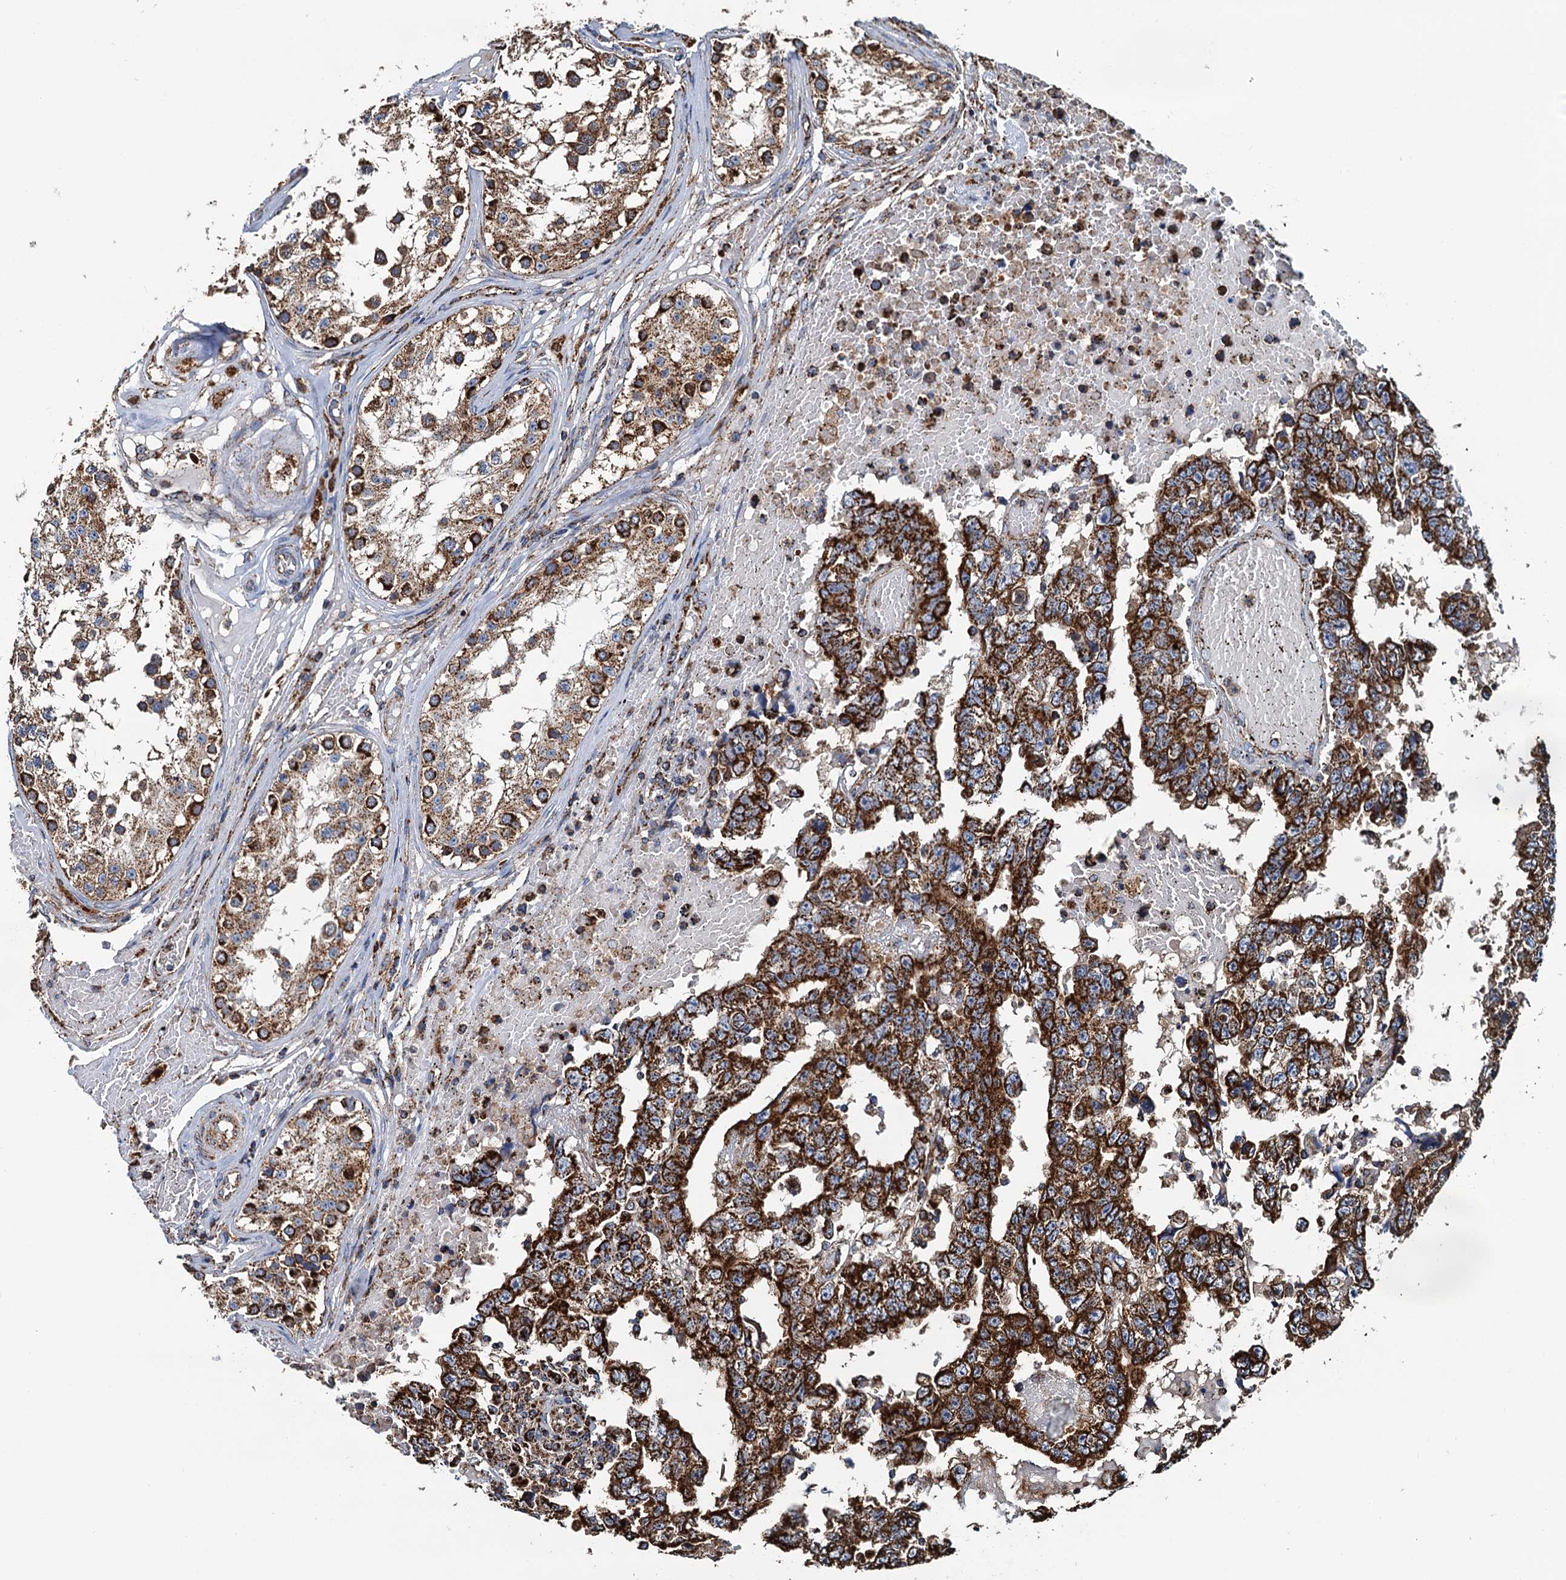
{"staining": {"intensity": "strong", "quantity": ">75%", "location": "cytoplasmic/membranous"}, "tissue": "testis cancer", "cell_type": "Tumor cells", "image_type": "cancer", "snomed": [{"axis": "morphology", "description": "Carcinoma, Embryonal, NOS"}, {"axis": "topography", "description": "Testis"}], "caption": "Tumor cells exhibit high levels of strong cytoplasmic/membranous positivity in about >75% of cells in human embryonal carcinoma (testis).", "gene": "AAGAB", "patient": {"sex": "male", "age": 25}}